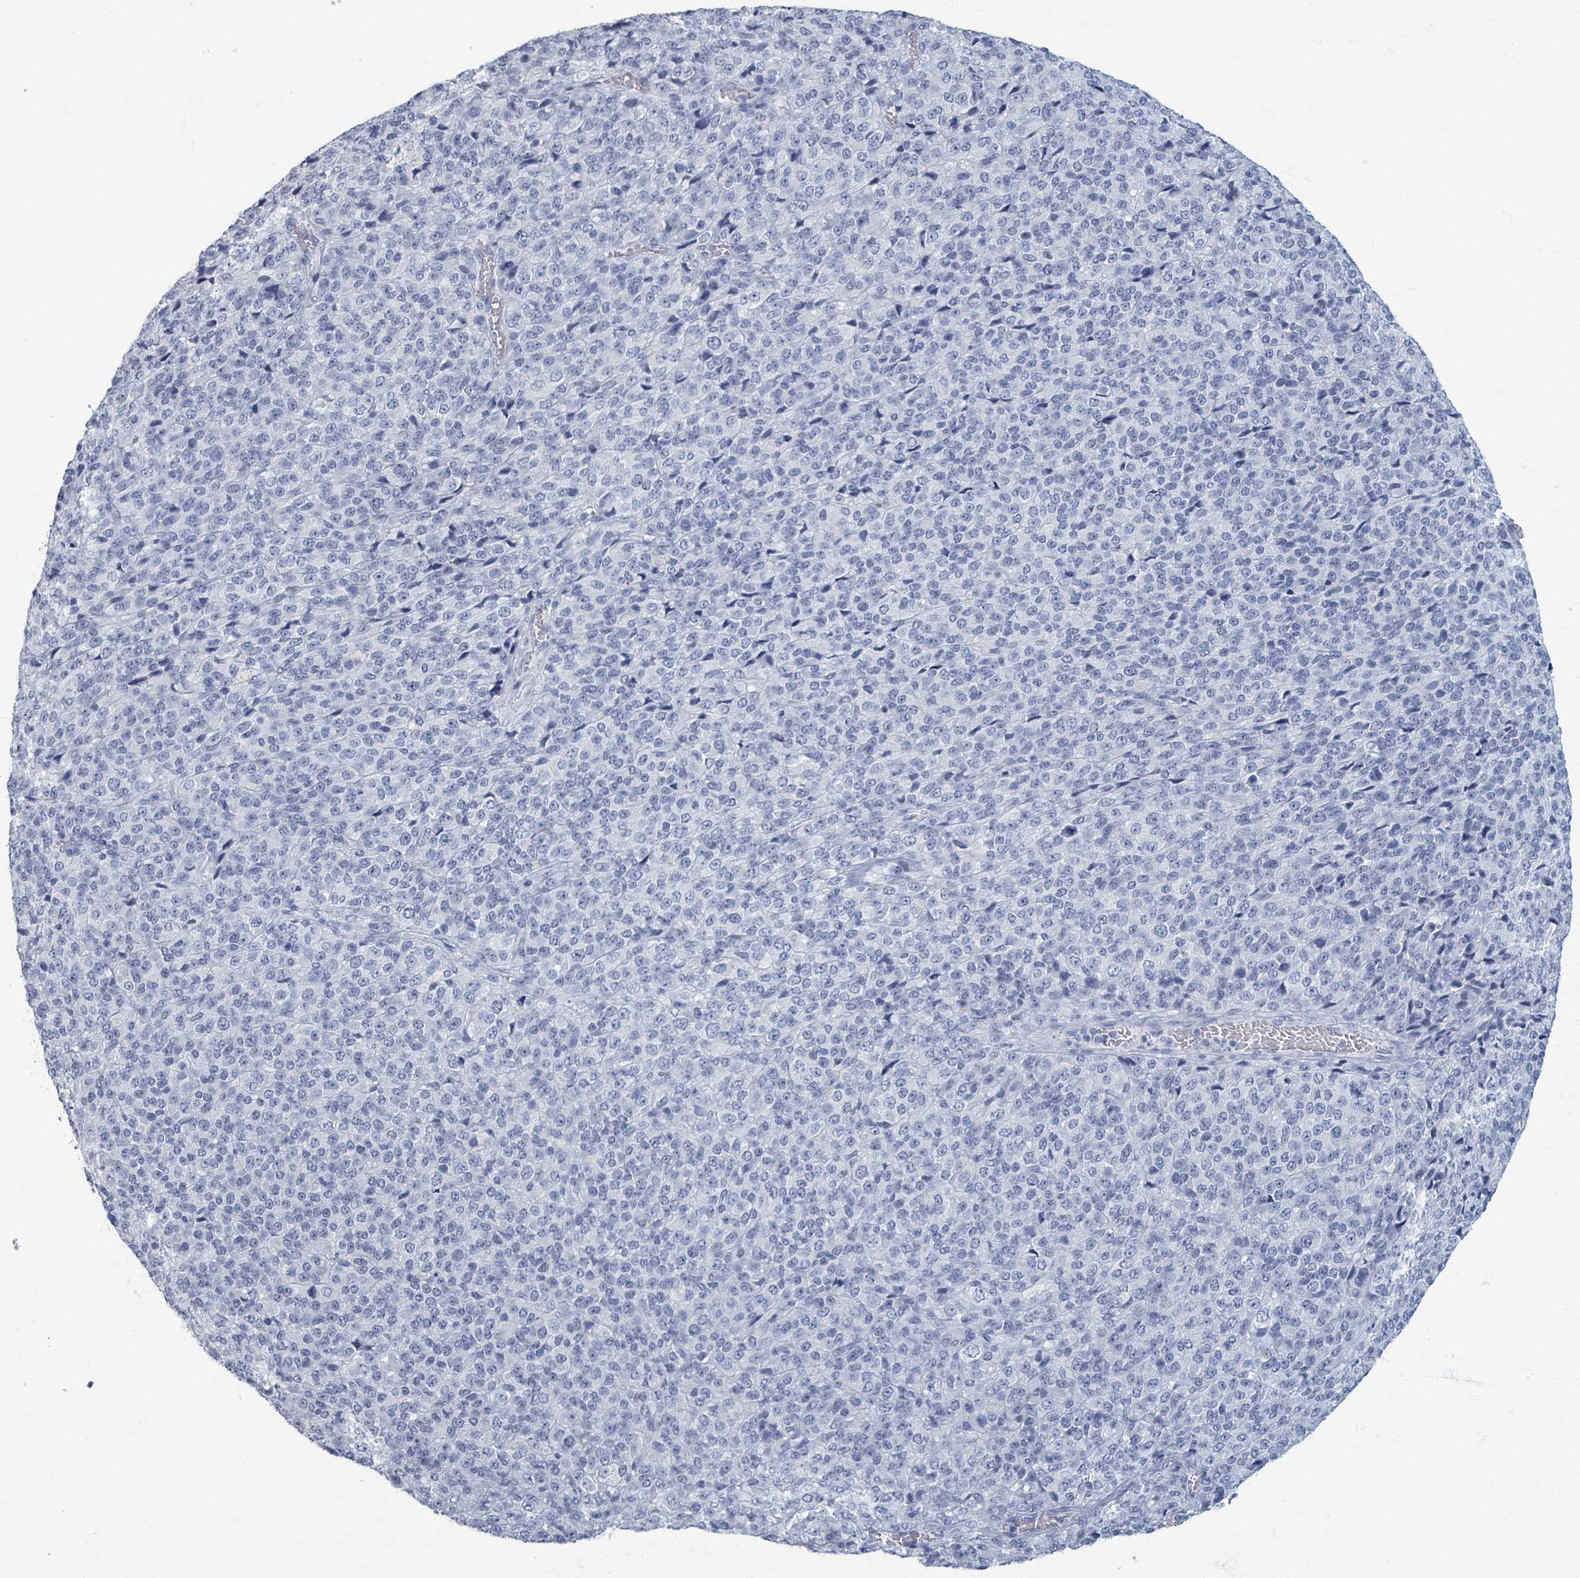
{"staining": {"intensity": "negative", "quantity": "none", "location": "none"}, "tissue": "melanoma", "cell_type": "Tumor cells", "image_type": "cancer", "snomed": [{"axis": "morphology", "description": "Malignant melanoma, Metastatic site"}, {"axis": "topography", "description": "Brain"}], "caption": "This is an IHC photomicrograph of human melanoma. There is no positivity in tumor cells.", "gene": "TAS2R1", "patient": {"sex": "female", "age": 56}}